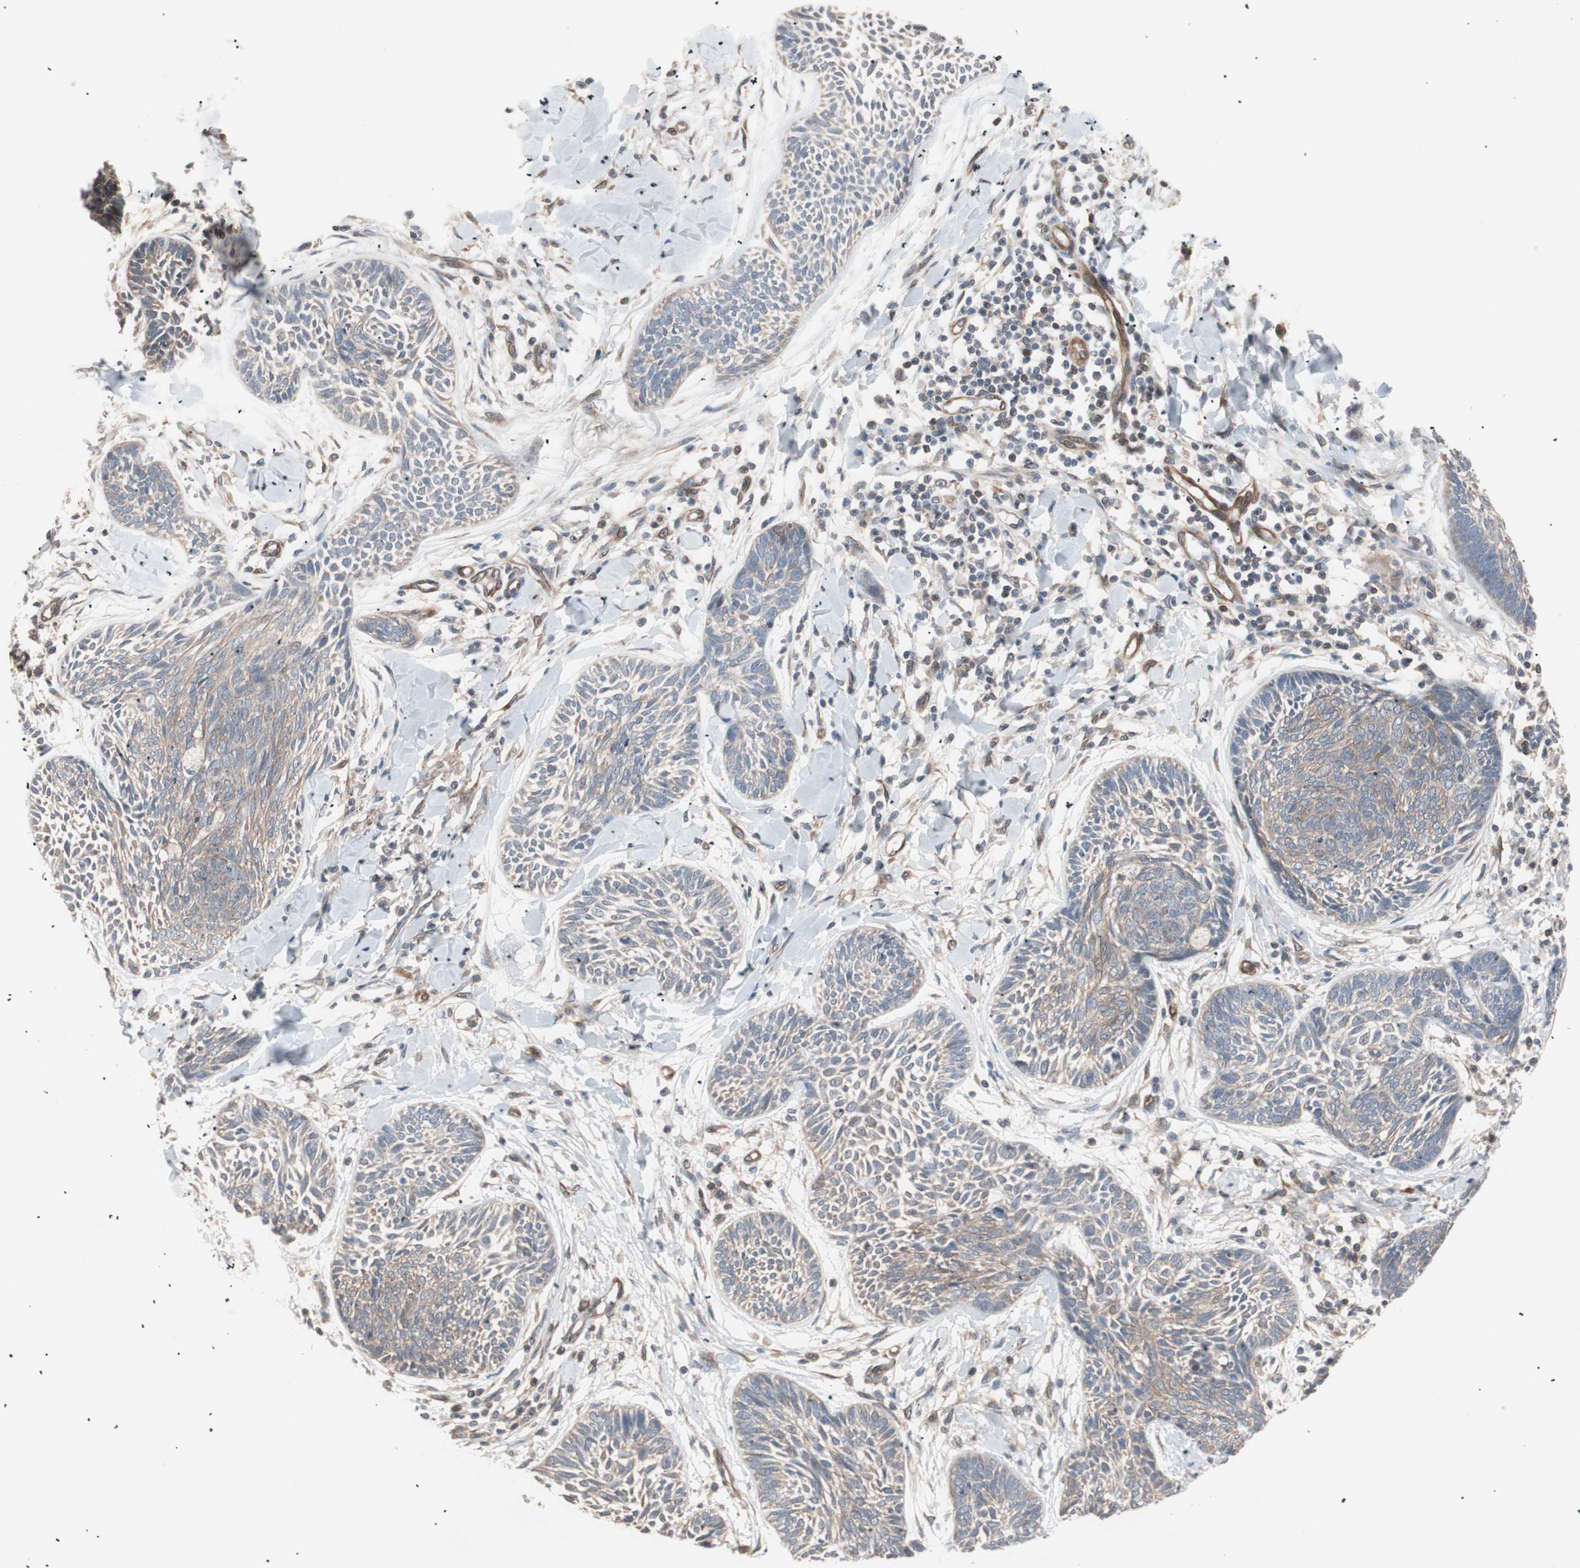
{"staining": {"intensity": "weak", "quantity": "<25%", "location": "cytoplasmic/membranous"}, "tissue": "skin cancer", "cell_type": "Tumor cells", "image_type": "cancer", "snomed": [{"axis": "morphology", "description": "Papilloma, NOS"}, {"axis": "morphology", "description": "Basal cell carcinoma"}, {"axis": "topography", "description": "Skin"}], "caption": "High magnification brightfield microscopy of skin cancer (basal cell carcinoma) stained with DAB (brown) and counterstained with hematoxylin (blue): tumor cells show no significant positivity. Brightfield microscopy of immunohistochemistry stained with DAB (3,3'-diaminobenzidine) (brown) and hematoxylin (blue), captured at high magnification.", "gene": "SMG1", "patient": {"sex": "male", "age": 87}}